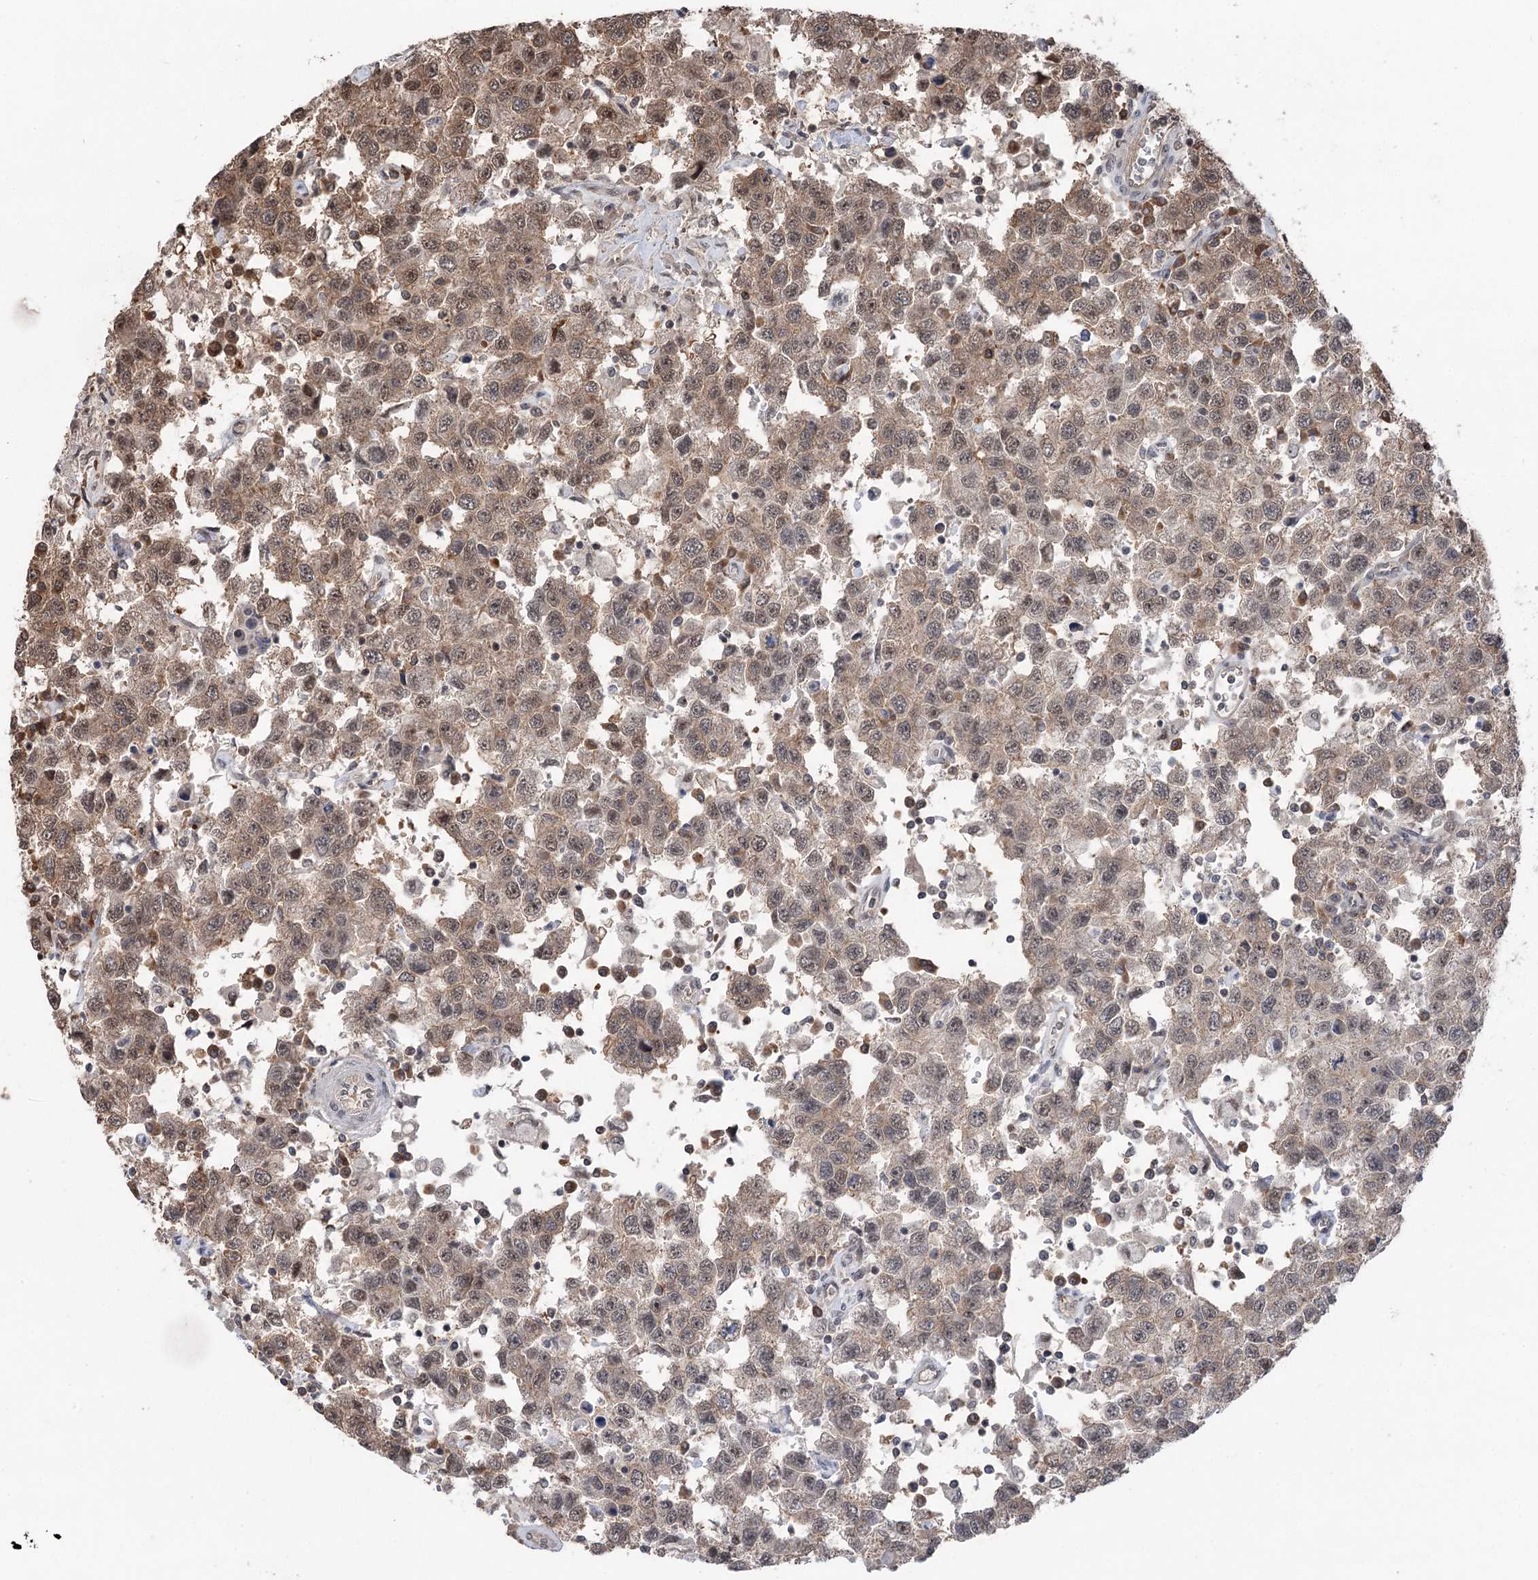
{"staining": {"intensity": "moderate", "quantity": "25%-75%", "location": "cytoplasmic/membranous,nuclear"}, "tissue": "testis cancer", "cell_type": "Tumor cells", "image_type": "cancer", "snomed": [{"axis": "morphology", "description": "Seminoma, NOS"}, {"axis": "topography", "description": "Testis"}], "caption": "Protein expression analysis of testis seminoma demonstrates moderate cytoplasmic/membranous and nuclear positivity in approximately 25%-75% of tumor cells. Using DAB (3,3'-diaminobenzidine) (brown) and hematoxylin (blue) stains, captured at high magnification using brightfield microscopy.", "gene": "CCSER2", "patient": {"sex": "male", "age": 41}}